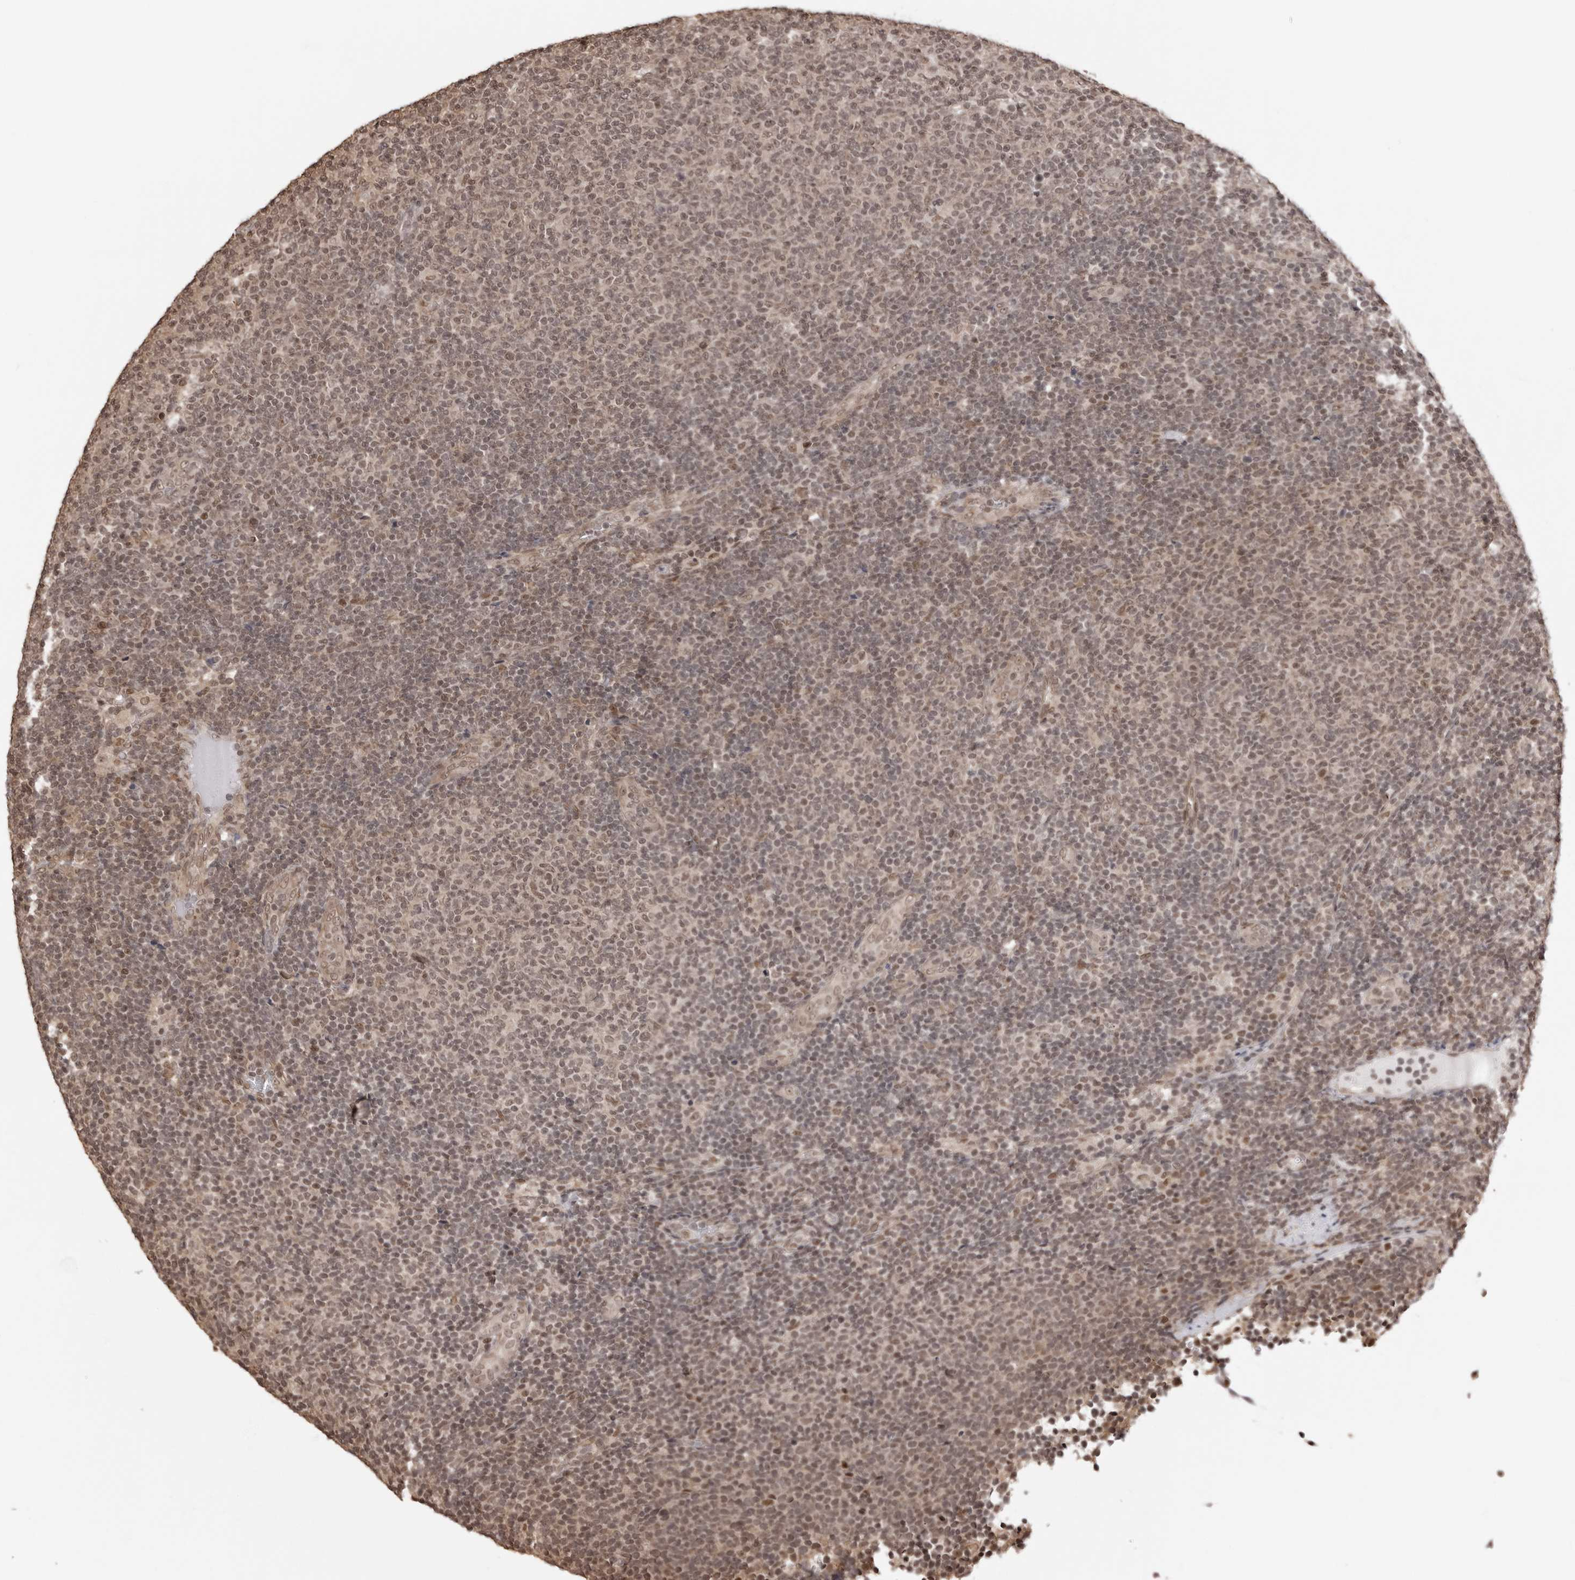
{"staining": {"intensity": "weak", "quantity": ">75%", "location": "cytoplasmic/membranous,nuclear"}, "tissue": "lymphoma", "cell_type": "Tumor cells", "image_type": "cancer", "snomed": [{"axis": "morphology", "description": "Malignant lymphoma, non-Hodgkin's type, Low grade"}, {"axis": "topography", "description": "Lymph node"}], "caption": "A high-resolution micrograph shows immunohistochemistry staining of lymphoma, which shows weak cytoplasmic/membranous and nuclear staining in about >75% of tumor cells.", "gene": "SDE2", "patient": {"sex": "male", "age": 66}}